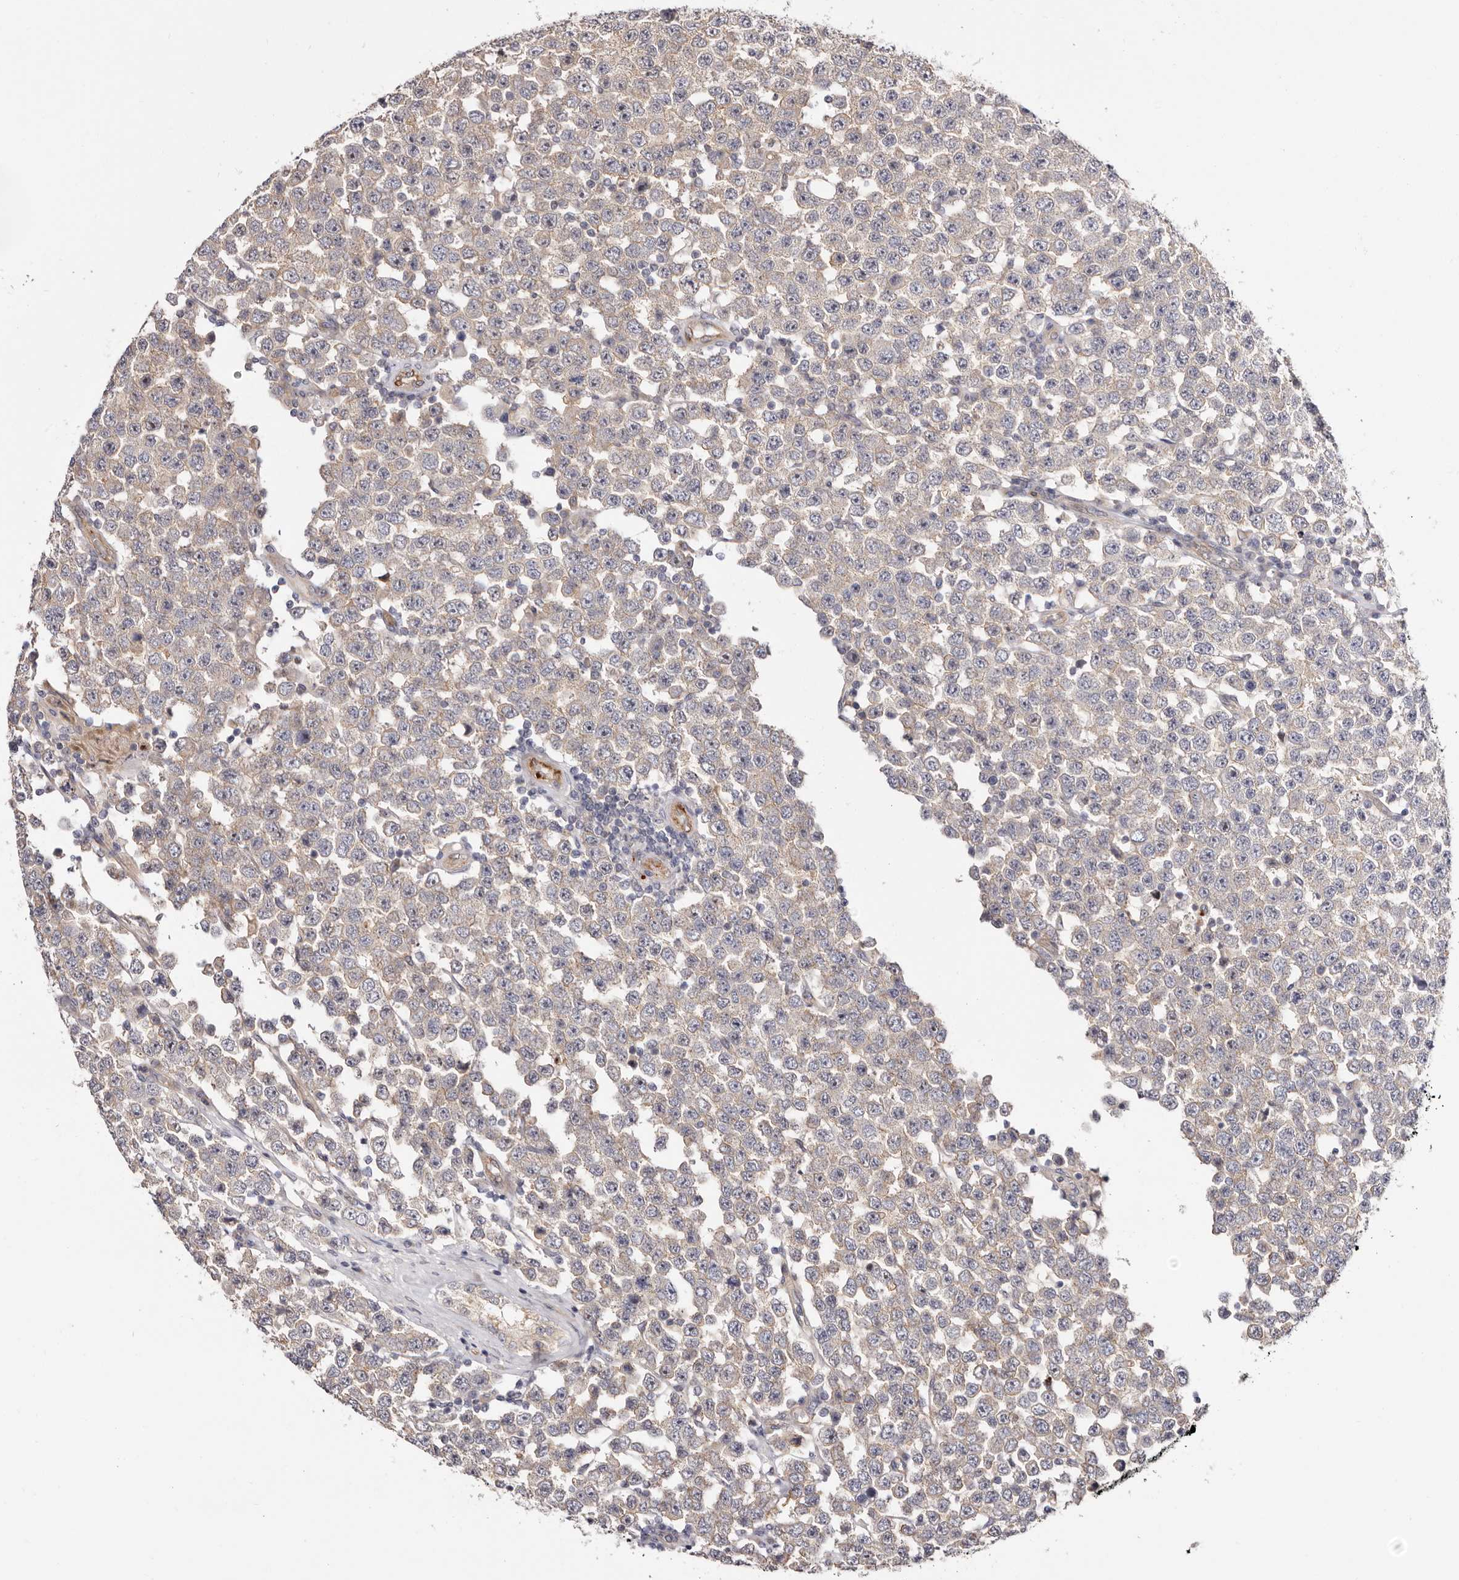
{"staining": {"intensity": "negative", "quantity": "none", "location": "none"}, "tissue": "testis cancer", "cell_type": "Tumor cells", "image_type": "cancer", "snomed": [{"axis": "morphology", "description": "Seminoma, NOS"}, {"axis": "topography", "description": "Testis"}], "caption": "Tumor cells are negative for brown protein staining in testis seminoma.", "gene": "PANK4", "patient": {"sex": "male", "age": 28}}